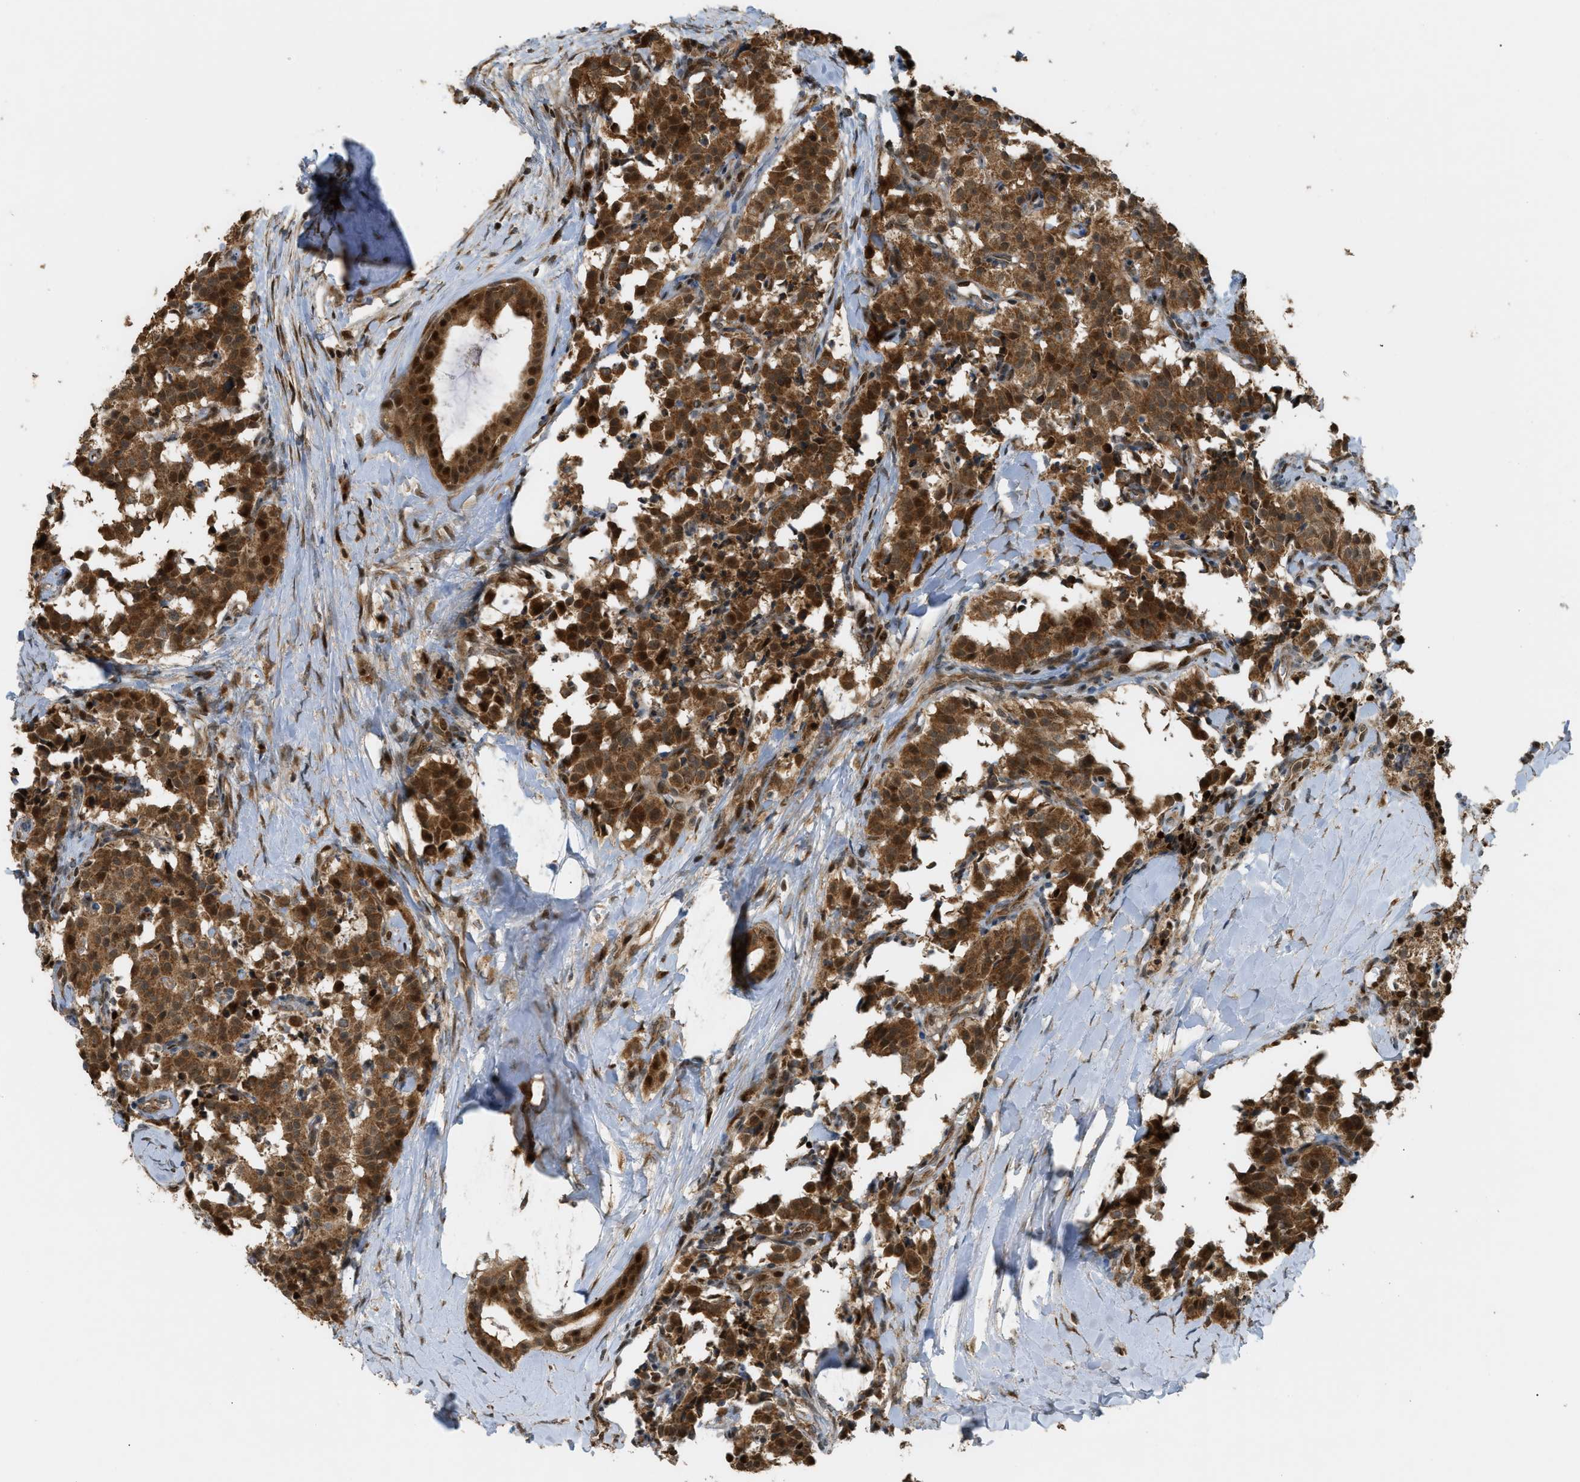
{"staining": {"intensity": "strong", "quantity": ">75%", "location": "cytoplasmic/membranous,nuclear"}, "tissue": "carcinoid", "cell_type": "Tumor cells", "image_type": "cancer", "snomed": [{"axis": "morphology", "description": "Carcinoid, malignant, NOS"}, {"axis": "topography", "description": "Lung"}], "caption": "Protein staining of malignant carcinoid tissue shows strong cytoplasmic/membranous and nuclear expression in approximately >75% of tumor cells. (DAB IHC, brown staining for protein, blue staining for nuclei).", "gene": "CCDC186", "patient": {"sex": "male", "age": 30}}